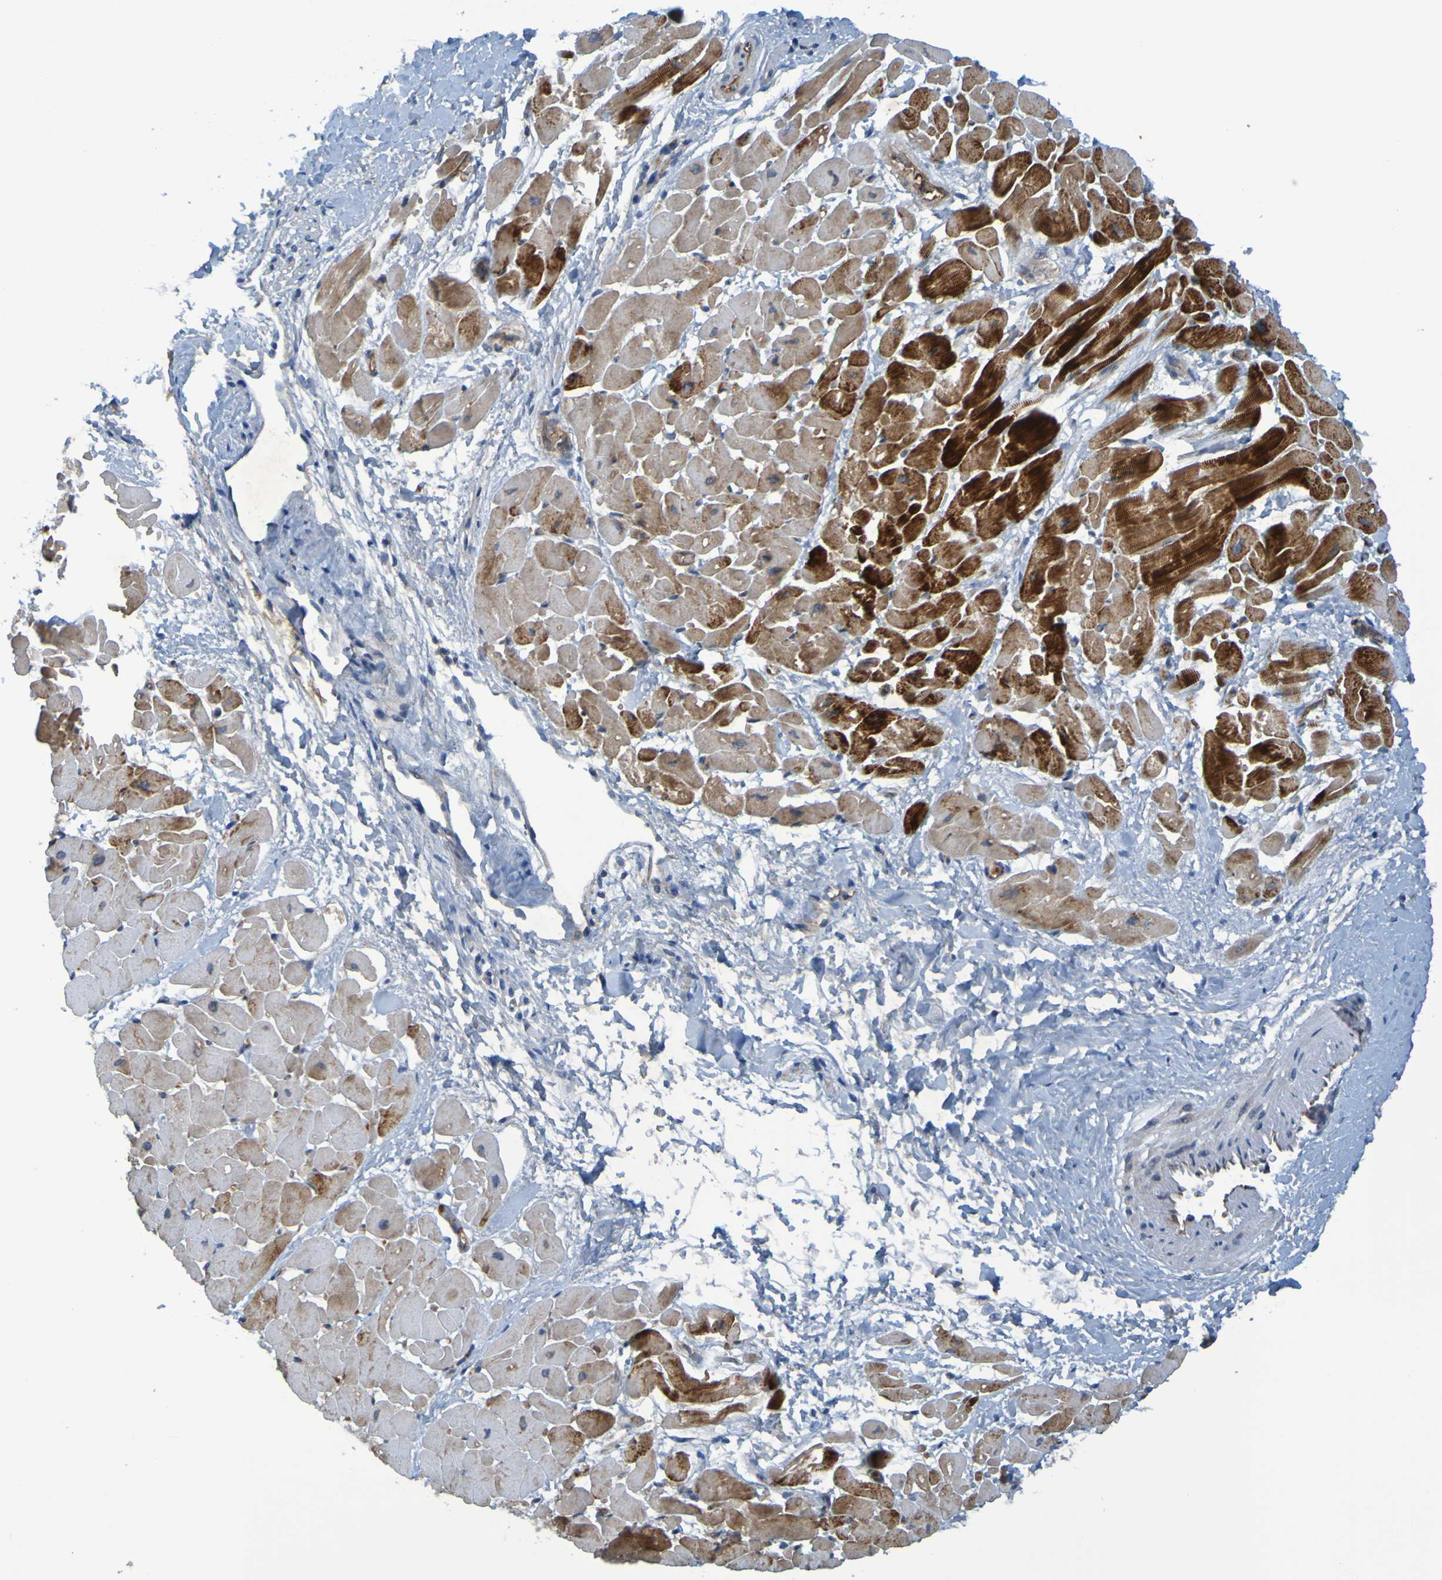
{"staining": {"intensity": "moderate", "quantity": ">75%", "location": "cytoplasmic/membranous"}, "tissue": "heart muscle", "cell_type": "Cardiomyocytes", "image_type": "normal", "snomed": [{"axis": "morphology", "description": "Normal tissue, NOS"}, {"axis": "topography", "description": "Heart"}], "caption": "Unremarkable heart muscle displays moderate cytoplasmic/membranous expression in about >75% of cardiomyocytes, visualized by immunohistochemistry.", "gene": "DNAJC4", "patient": {"sex": "male", "age": 45}}